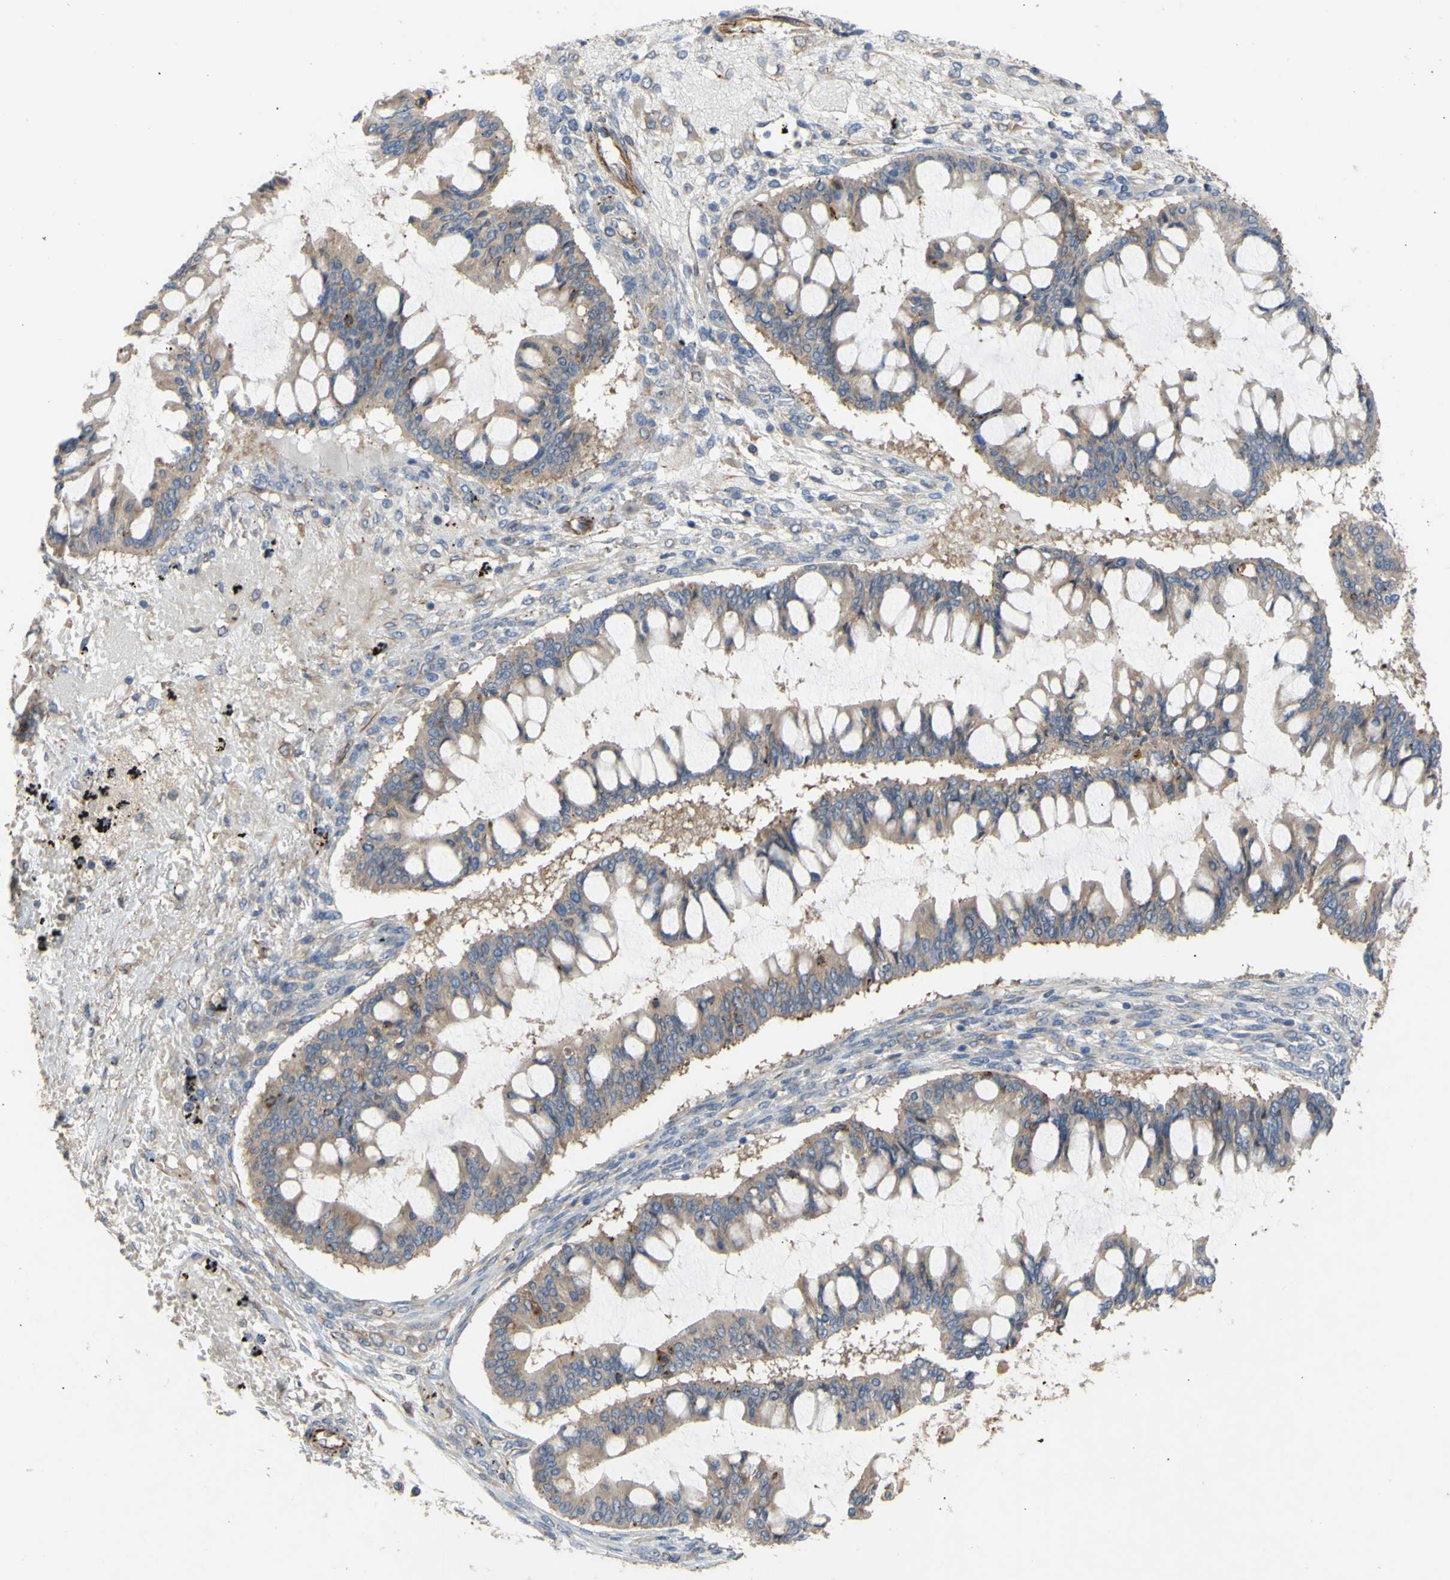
{"staining": {"intensity": "weak", "quantity": ">75%", "location": "cytoplasmic/membranous"}, "tissue": "ovarian cancer", "cell_type": "Tumor cells", "image_type": "cancer", "snomed": [{"axis": "morphology", "description": "Cystadenocarcinoma, mucinous, NOS"}, {"axis": "topography", "description": "Ovary"}], "caption": "This image demonstrates IHC staining of human ovarian cancer, with low weak cytoplasmic/membranous positivity in about >75% of tumor cells.", "gene": "EIF2S3", "patient": {"sex": "female", "age": 73}}